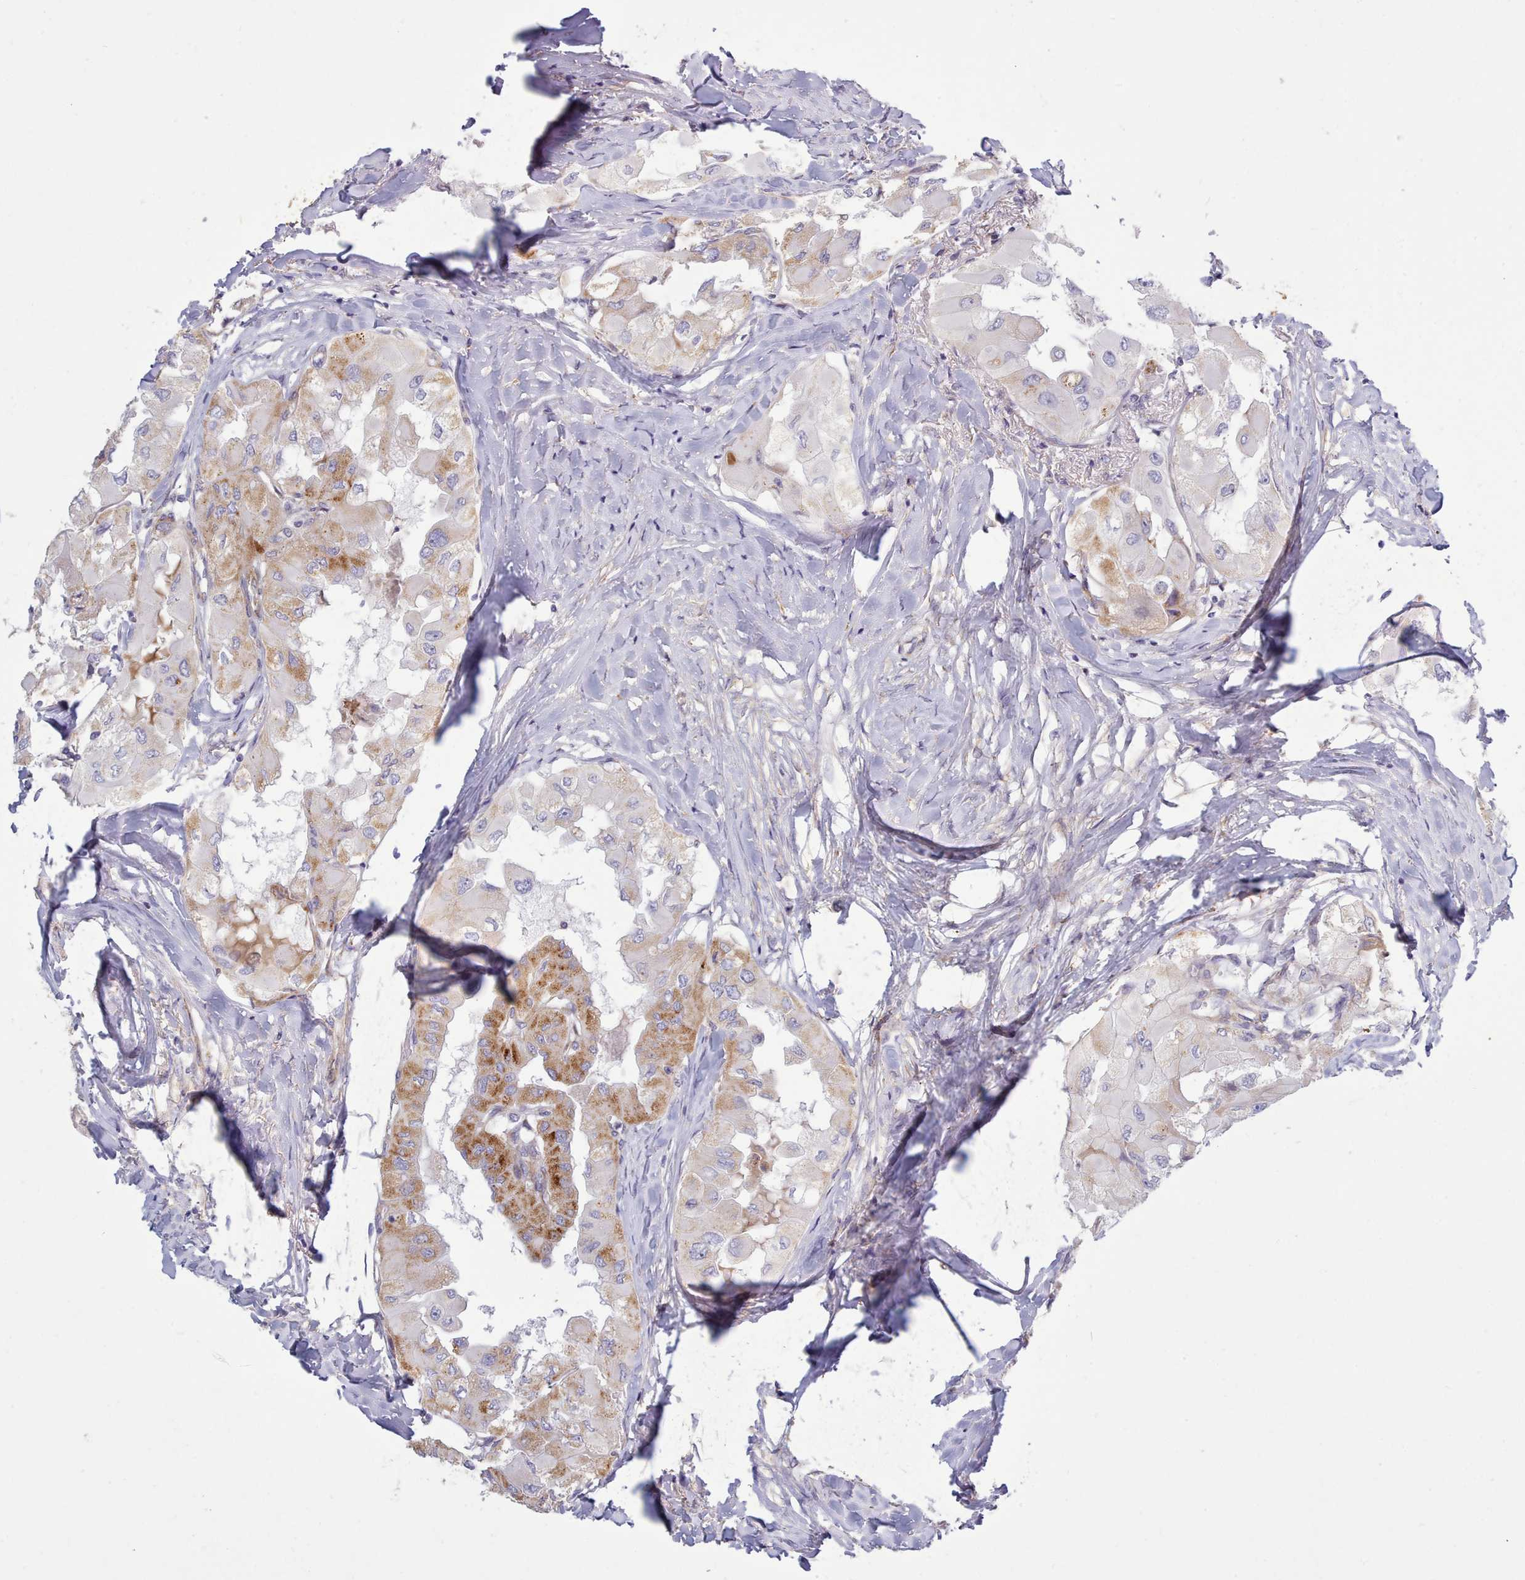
{"staining": {"intensity": "moderate", "quantity": "25%-75%", "location": "cytoplasmic/membranous"}, "tissue": "thyroid cancer", "cell_type": "Tumor cells", "image_type": "cancer", "snomed": [{"axis": "morphology", "description": "Normal tissue, NOS"}, {"axis": "morphology", "description": "Papillary adenocarcinoma, NOS"}, {"axis": "topography", "description": "Thyroid gland"}], "caption": "High-magnification brightfield microscopy of thyroid papillary adenocarcinoma stained with DAB (3,3'-diaminobenzidine) (brown) and counterstained with hematoxylin (blue). tumor cells exhibit moderate cytoplasmic/membranous expression is present in approximately25%-75% of cells.", "gene": "MRPL21", "patient": {"sex": "female", "age": 59}}